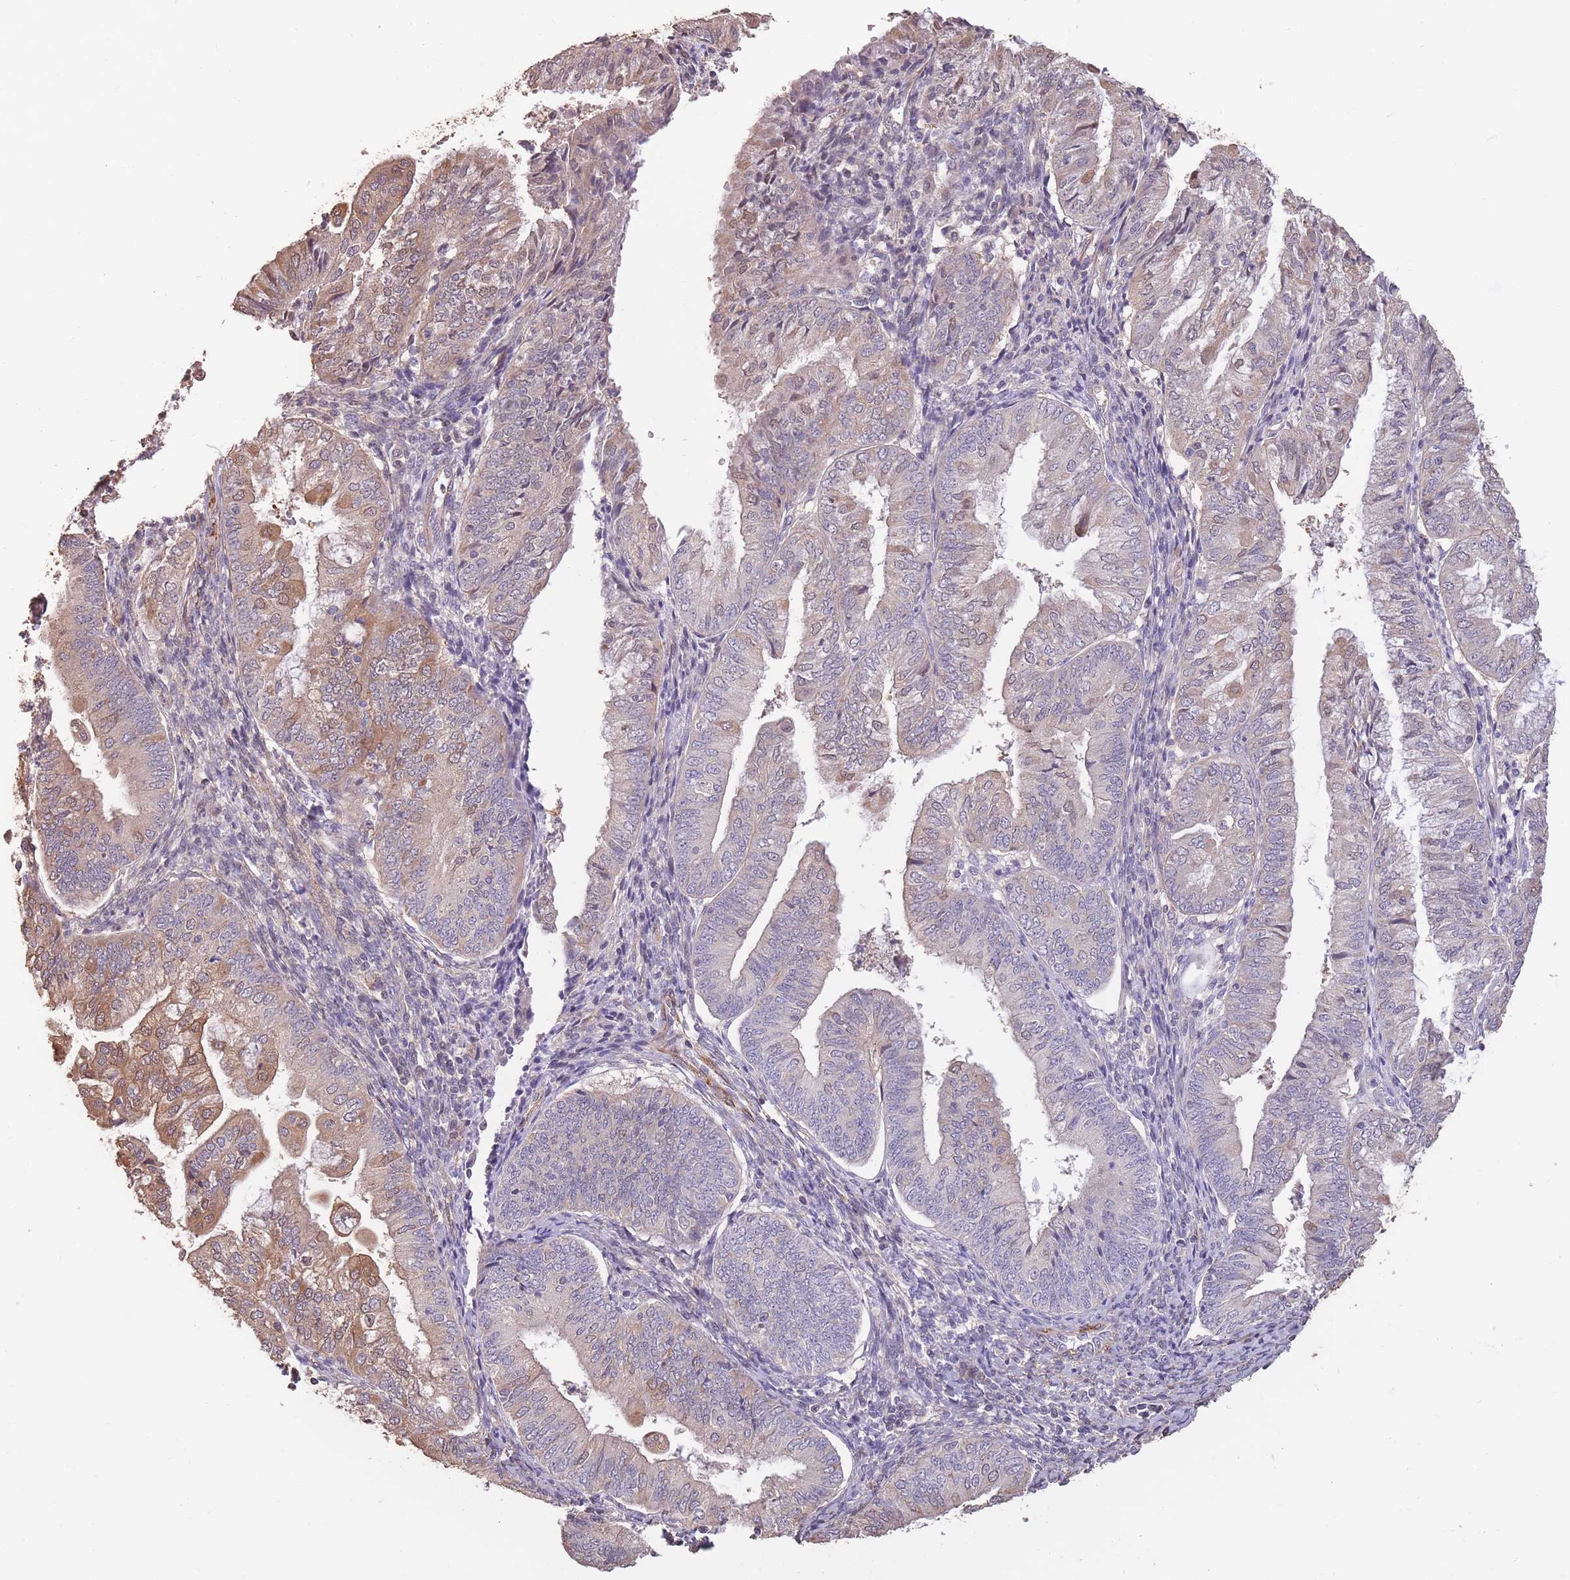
{"staining": {"intensity": "moderate", "quantity": "<25%", "location": "cytoplasmic/membranous"}, "tissue": "endometrial cancer", "cell_type": "Tumor cells", "image_type": "cancer", "snomed": [{"axis": "morphology", "description": "Adenocarcinoma, NOS"}, {"axis": "topography", "description": "Endometrium"}], "caption": "DAB immunohistochemical staining of human endometrial cancer shows moderate cytoplasmic/membranous protein positivity in approximately <25% of tumor cells.", "gene": "NLRC4", "patient": {"sex": "female", "age": 55}}